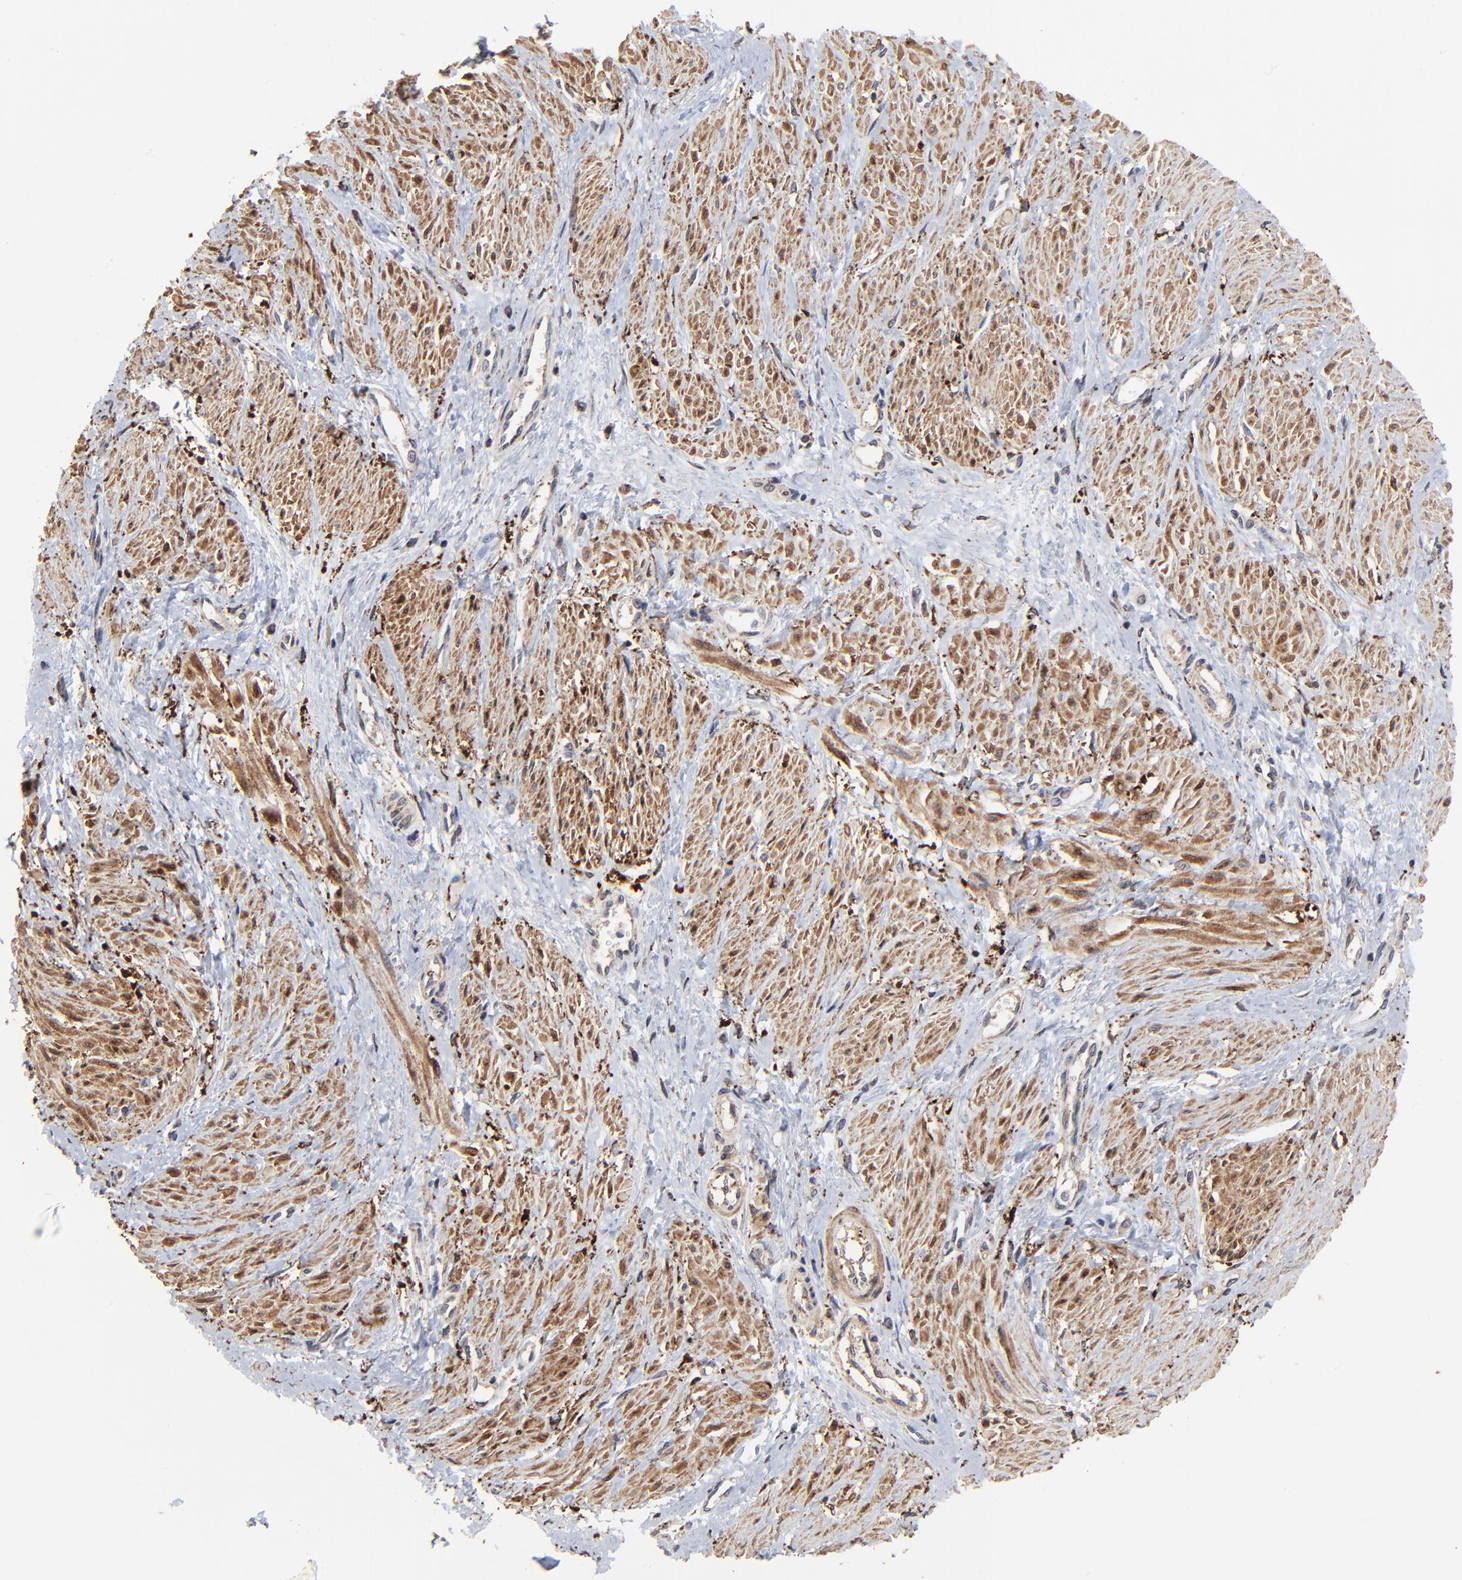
{"staining": {"intensity": "moderate", "quantity": ">75%", "location": "cytoplasmic/membranous"}, "tissue": "smooth muscle", "cell_type": "Smooth muscle cells", "image_type": "normal", "snomed": [{"axis": "morphology", "description": "Normal tissue, NOS"}, {"axis": "topography", "description": "Smooth muscle"}, {"axis": "topography", "description": "Uterus"}], "caption": "A medium amount of moderate cytoplasmic/membranous staining is seen in approximately >75% of smooth muscle cells in benign smooth muscle.", "gene": "ELP2", "patient": {"sex": "female", "age": 39}}